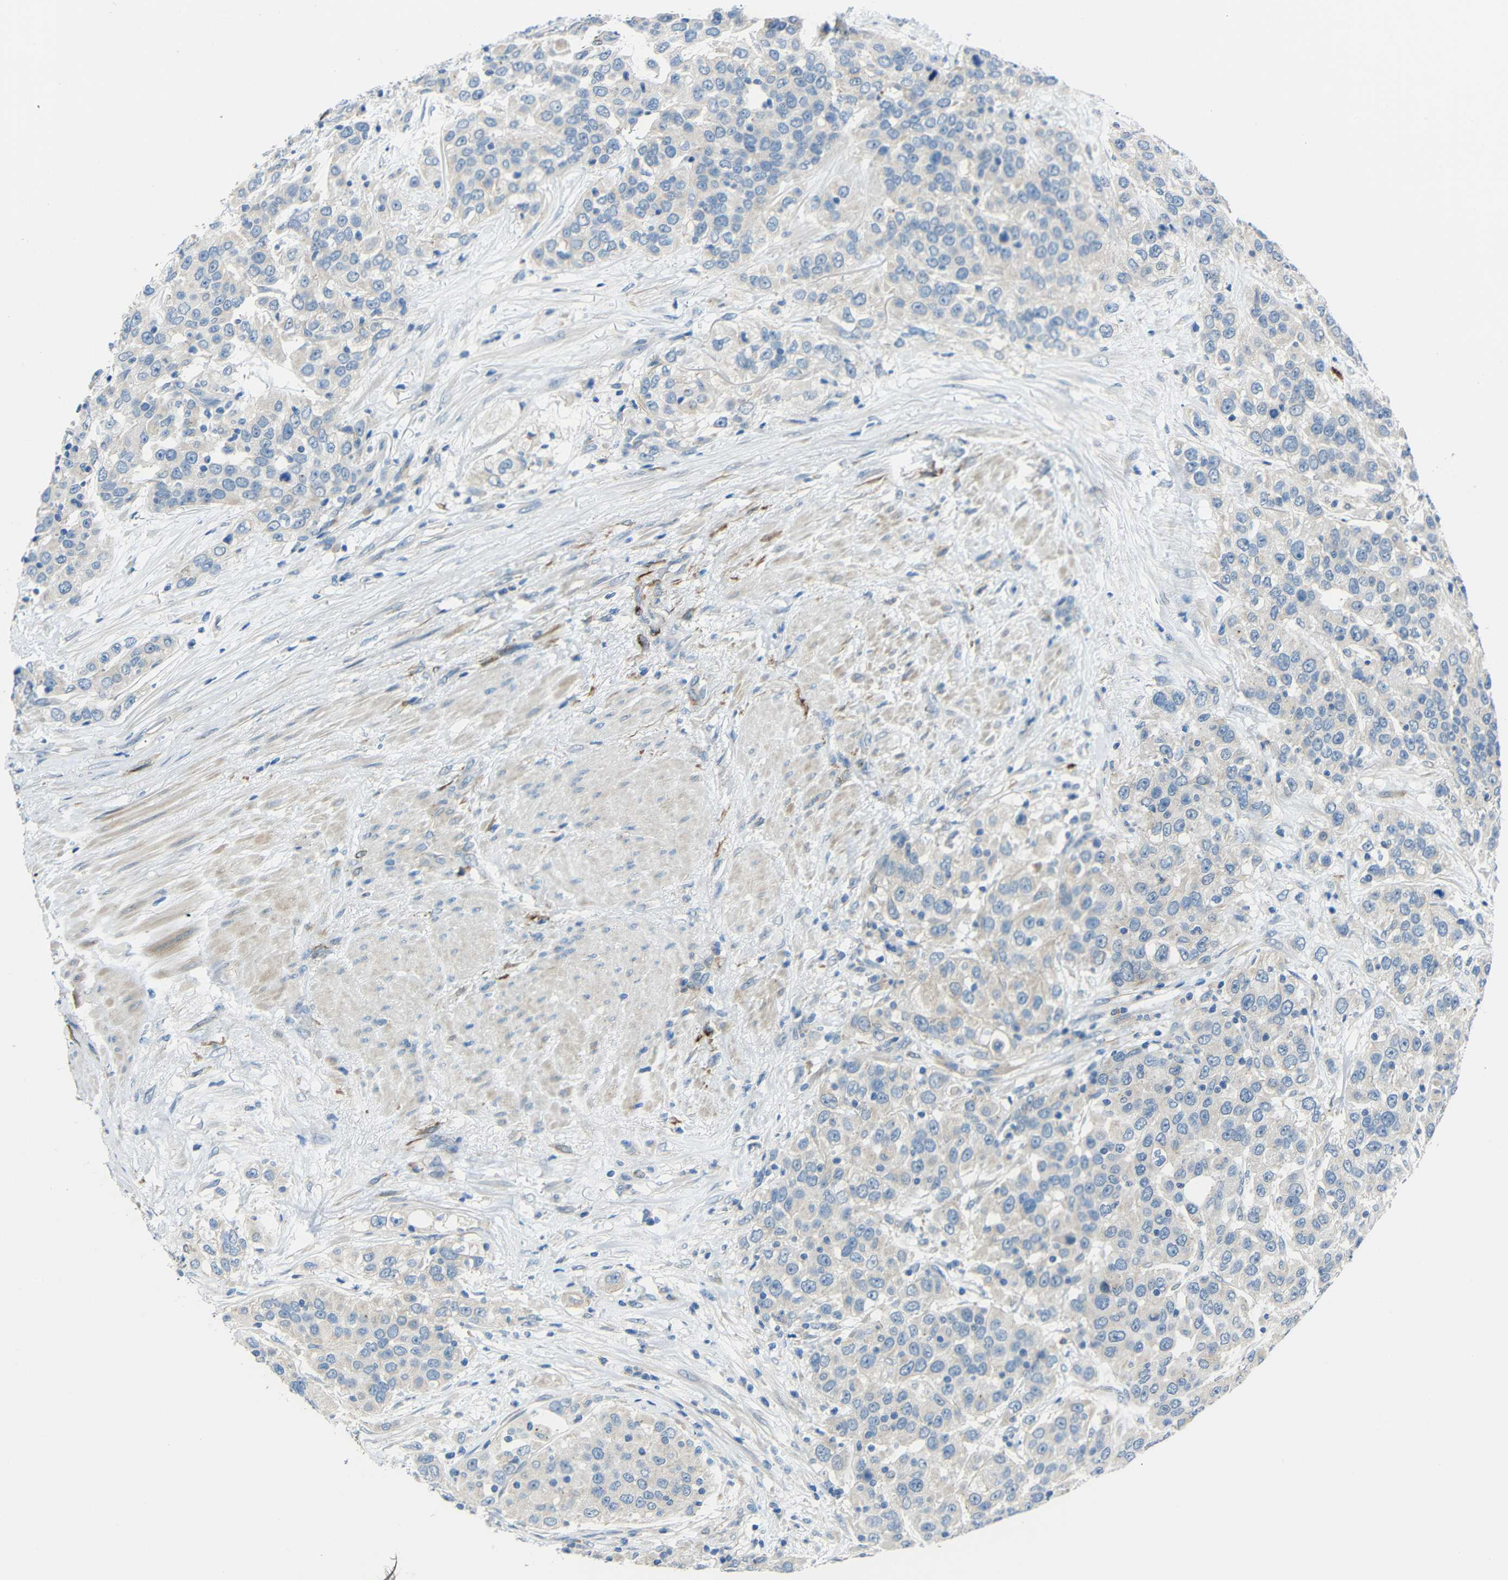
{"staining": {"intensity": "negative", "quantity": "none", "location": "none"}, "tissue": "urothelial cancer", "cell_type": "Tumor cells", "image_type": "cancer", "snomed": [{"axis": "morphology", "description": "Urothelial carcinoma, High grade"}, {"axis": "topography", "description": "Urinary bladder"}], "caption": "A photomicrograph of urothelial carcinoma (high-grade) stained for a protein demonstrates no brown staining in tumor cells.", "gene": "DCLK1", "patient": {"sex": "female", "age": 80}}